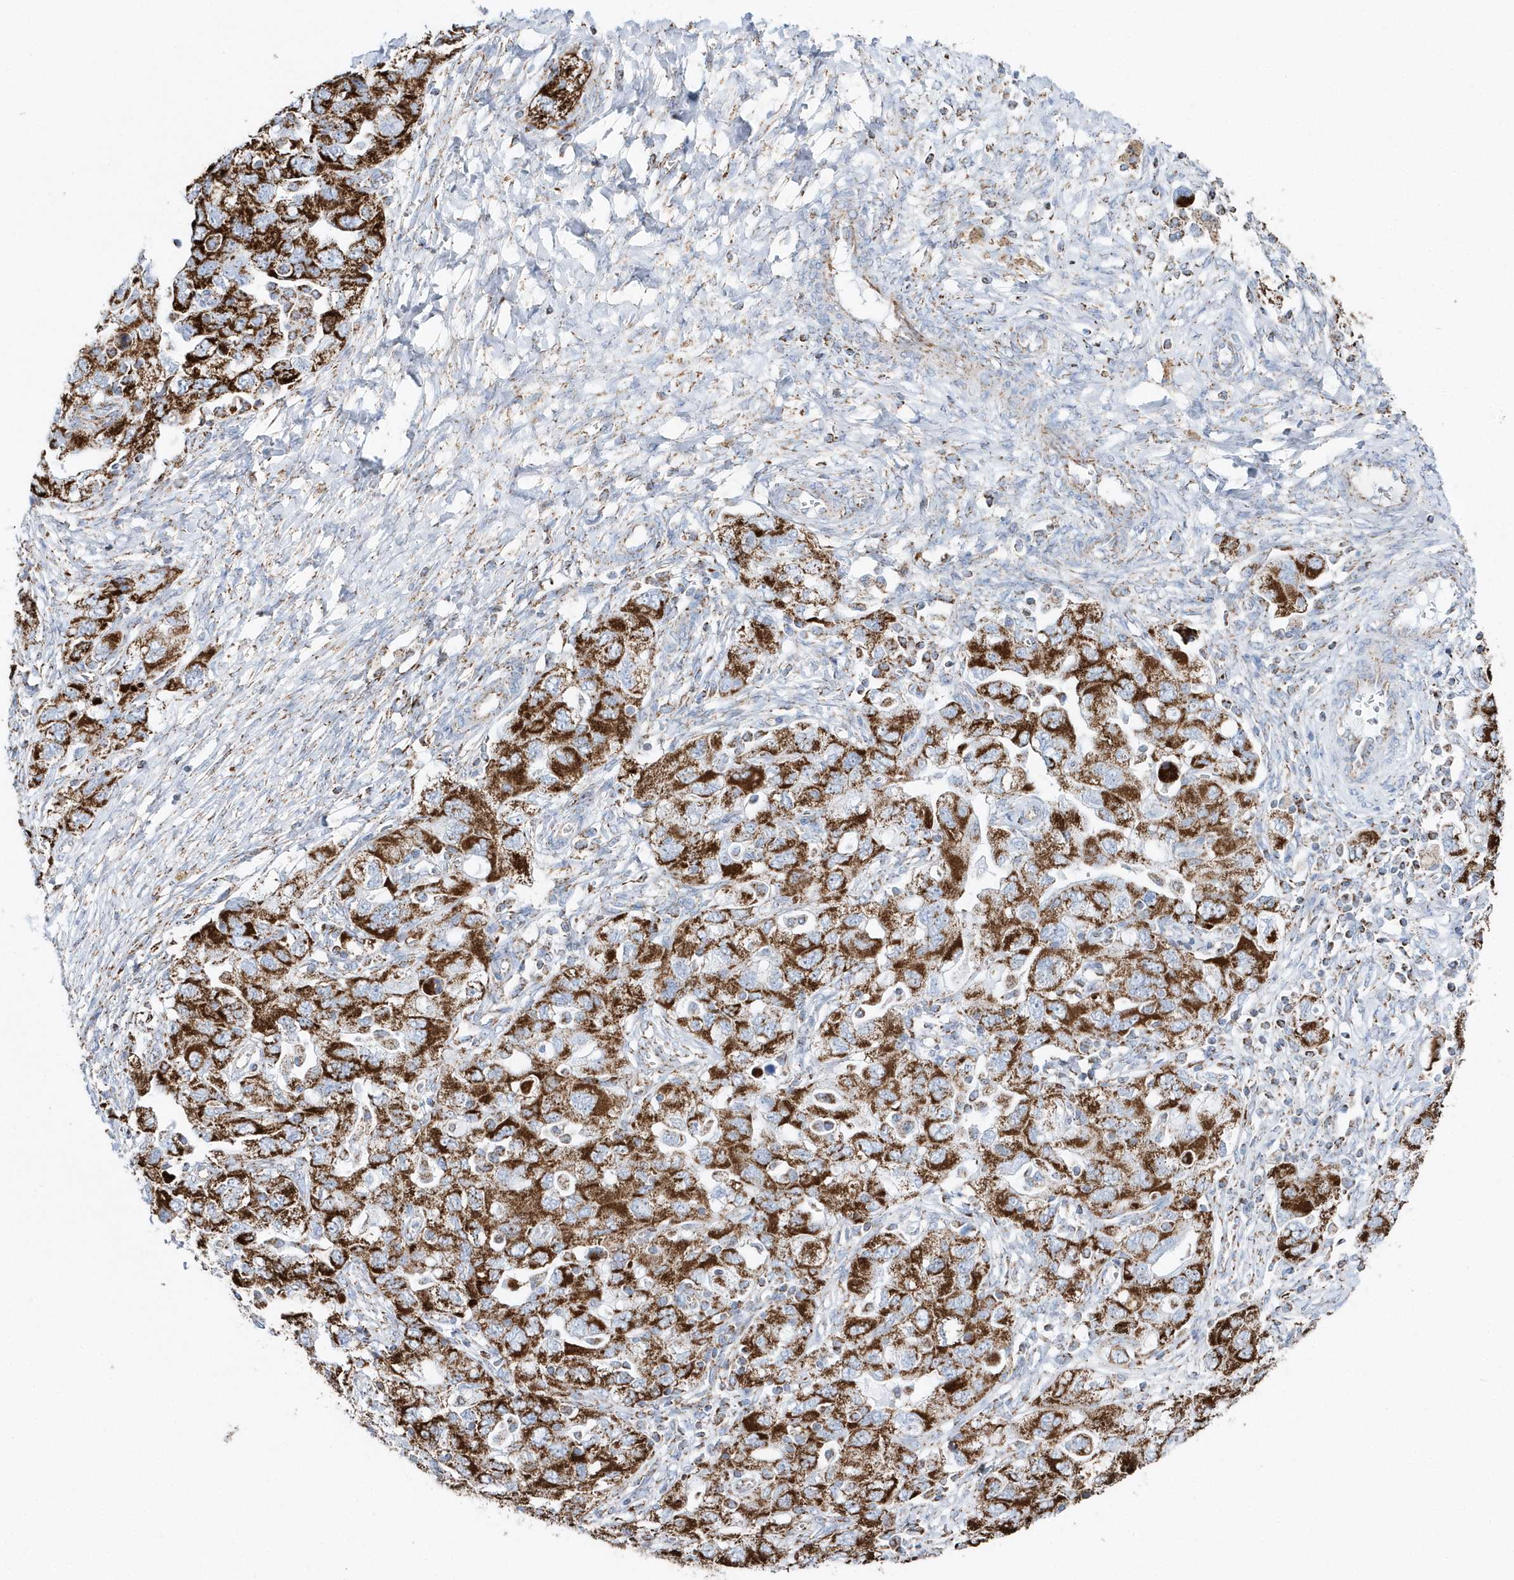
{"staining": {"intensity": "strong", "quantity": ">75%", "location": "cytoplasmic/membranous"}, "tissue": "ovarian cancer", "cell_type": "Tumor cells", "image_type": "cancer", "snomed": [{"axis": "morphology", "description": "Carcinoma, NOS"}, {"axis": "morphology", "description": "Cystadenocarcinoma, serous, NOS"}, {"axis": "topography", "description": "Ovary"}], "caption": "About >75% of tumor cells in human ovarian serous cystadenocarcinoma reveal strong cytoplasmic/membranous protein positivity as visualized by brown immunohistochemical staining.", "gene": "TMCO6", "patient": {"sex": "female", "age": 69}}